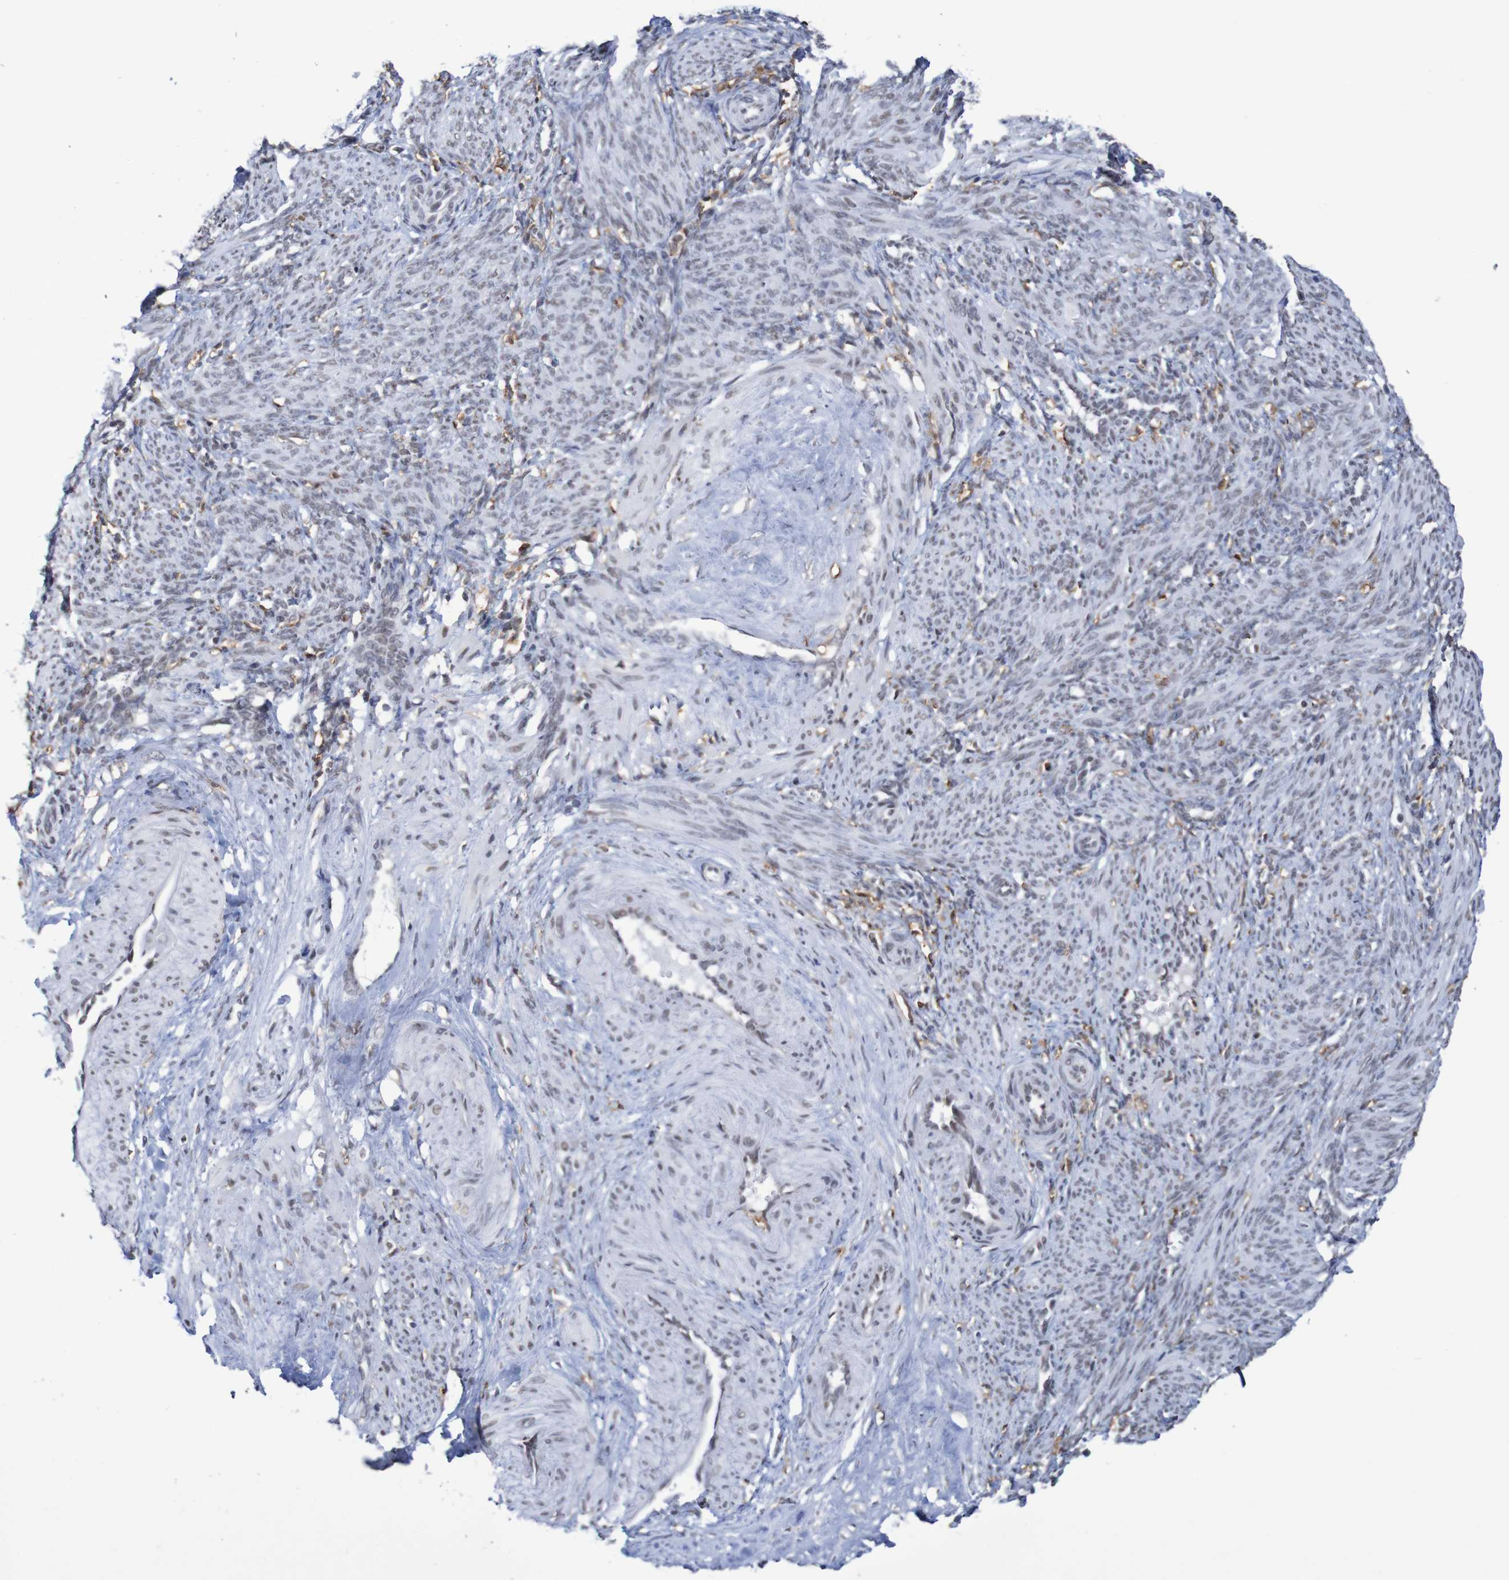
{"staining": {"intensity": "moderate", "quantity": "25%-75%", "location": "nuclear"}, "tissue": "smooth muscle", "cell_type": "Smooth muscle cells", "image_type": "normal", "snomed": [{"axis": "morphology", "description": "Normal tissue, NOS"}, {"axis": "topography", "description": "Endometrium"}], "caption": "Immunohistochemistry (IHC) photomicrograph of unremarkable human smooth muscle stained for a protein (brown), which shows medium levels of moderate nuclear staining in about 25%-75% of smooth muscle cells.", "gene": "MRTFB", "patient": {"sex": "female", "age": 33}}